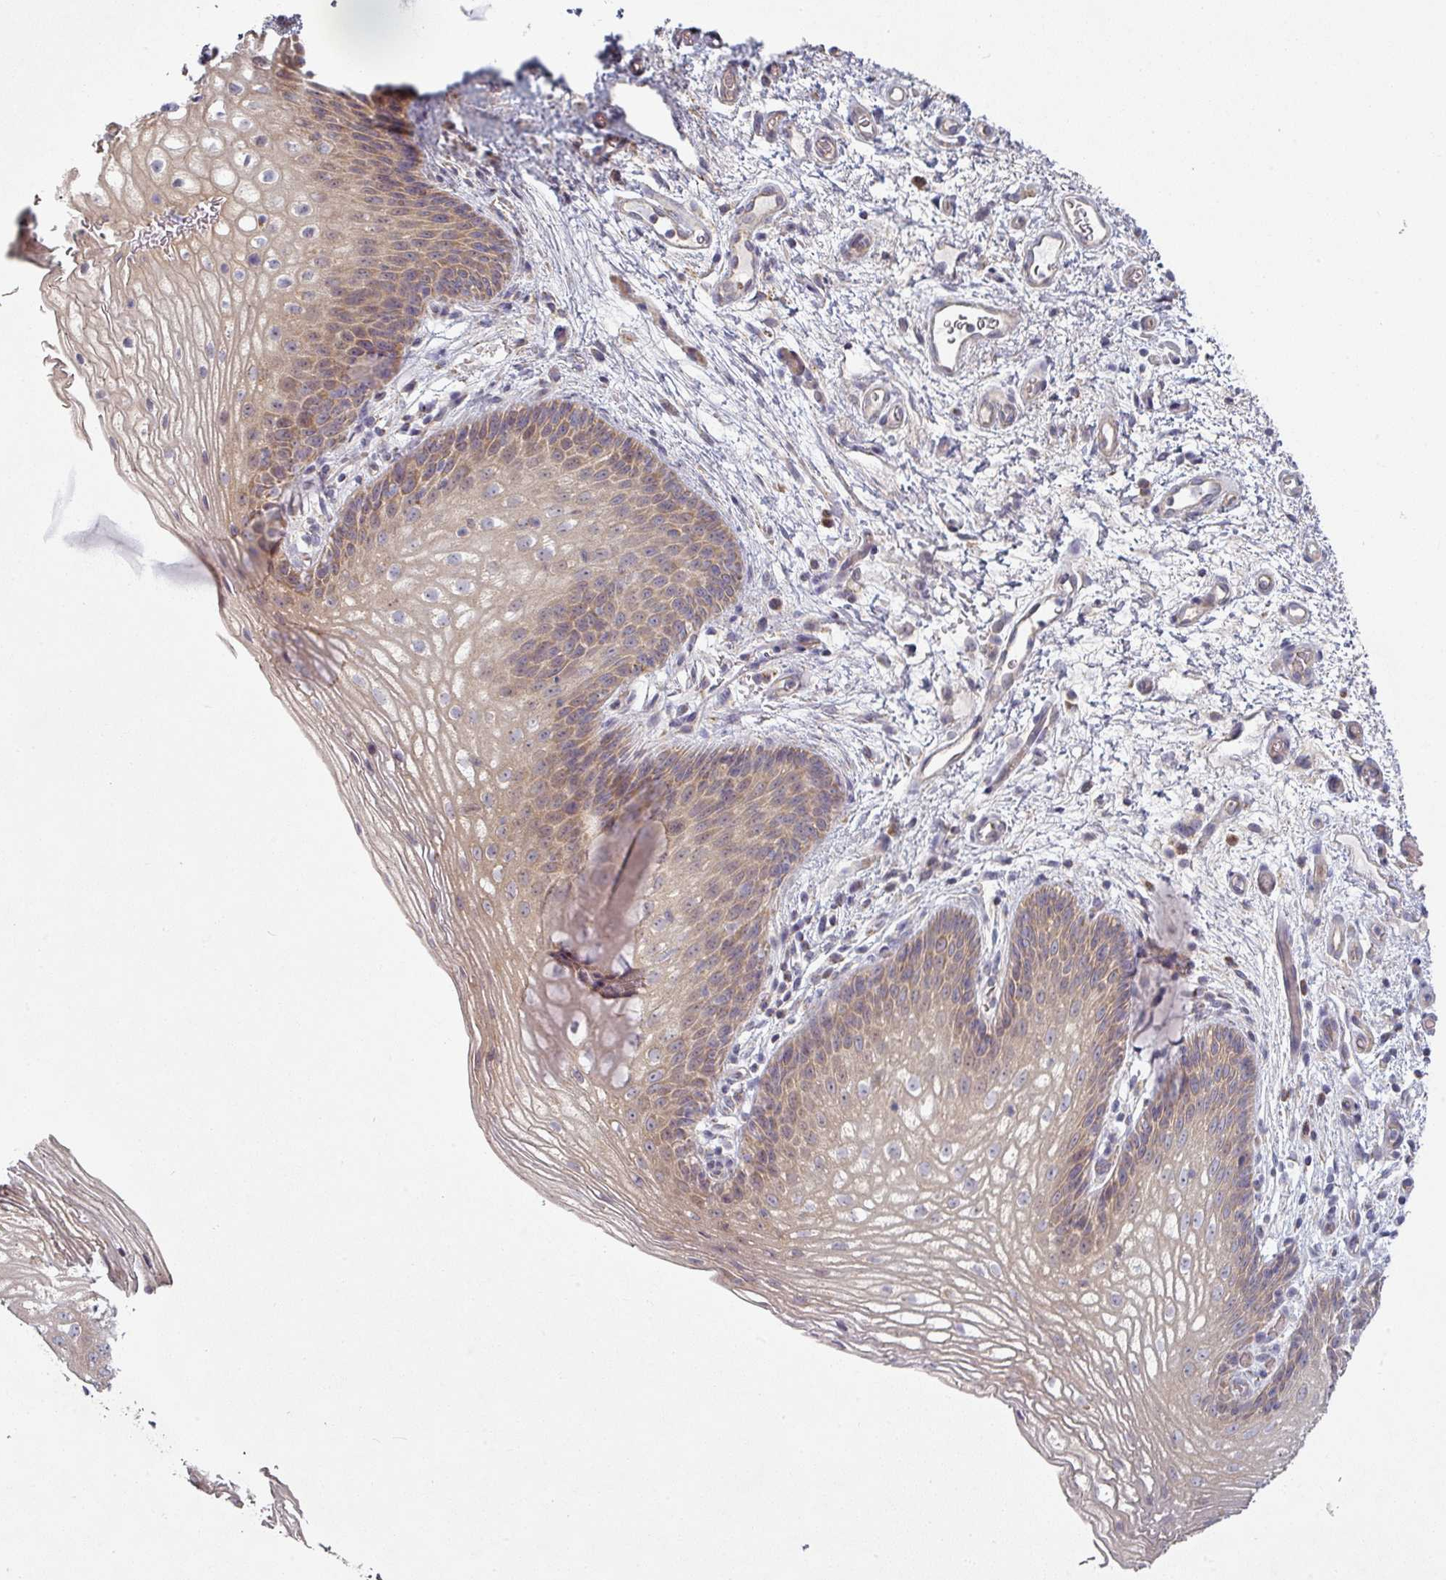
{"staining": {"intensity": "weak", "quantity": "25%-75%", "location": "cytoplasmic/membranous"}, "tissue": "vagina", "cell_type": "Squamous epithelial cells", "image_type": "normal", "snomed": [{"axis": "morphology", "description": "Normal tissue, NOS"}, {"axis": "topography", "description": "Vagina"}], "caption": "Protein expression analysis of unremarkable vagina shows weak cytoplasmic/membranous staining in approximately 25%-75% of squamous epithelial cells. (DAB IHC with brightfield microscopy, high magnification).", "gene": "PLEKHJ1", "patient": {"sex": "female", "age": 47}}